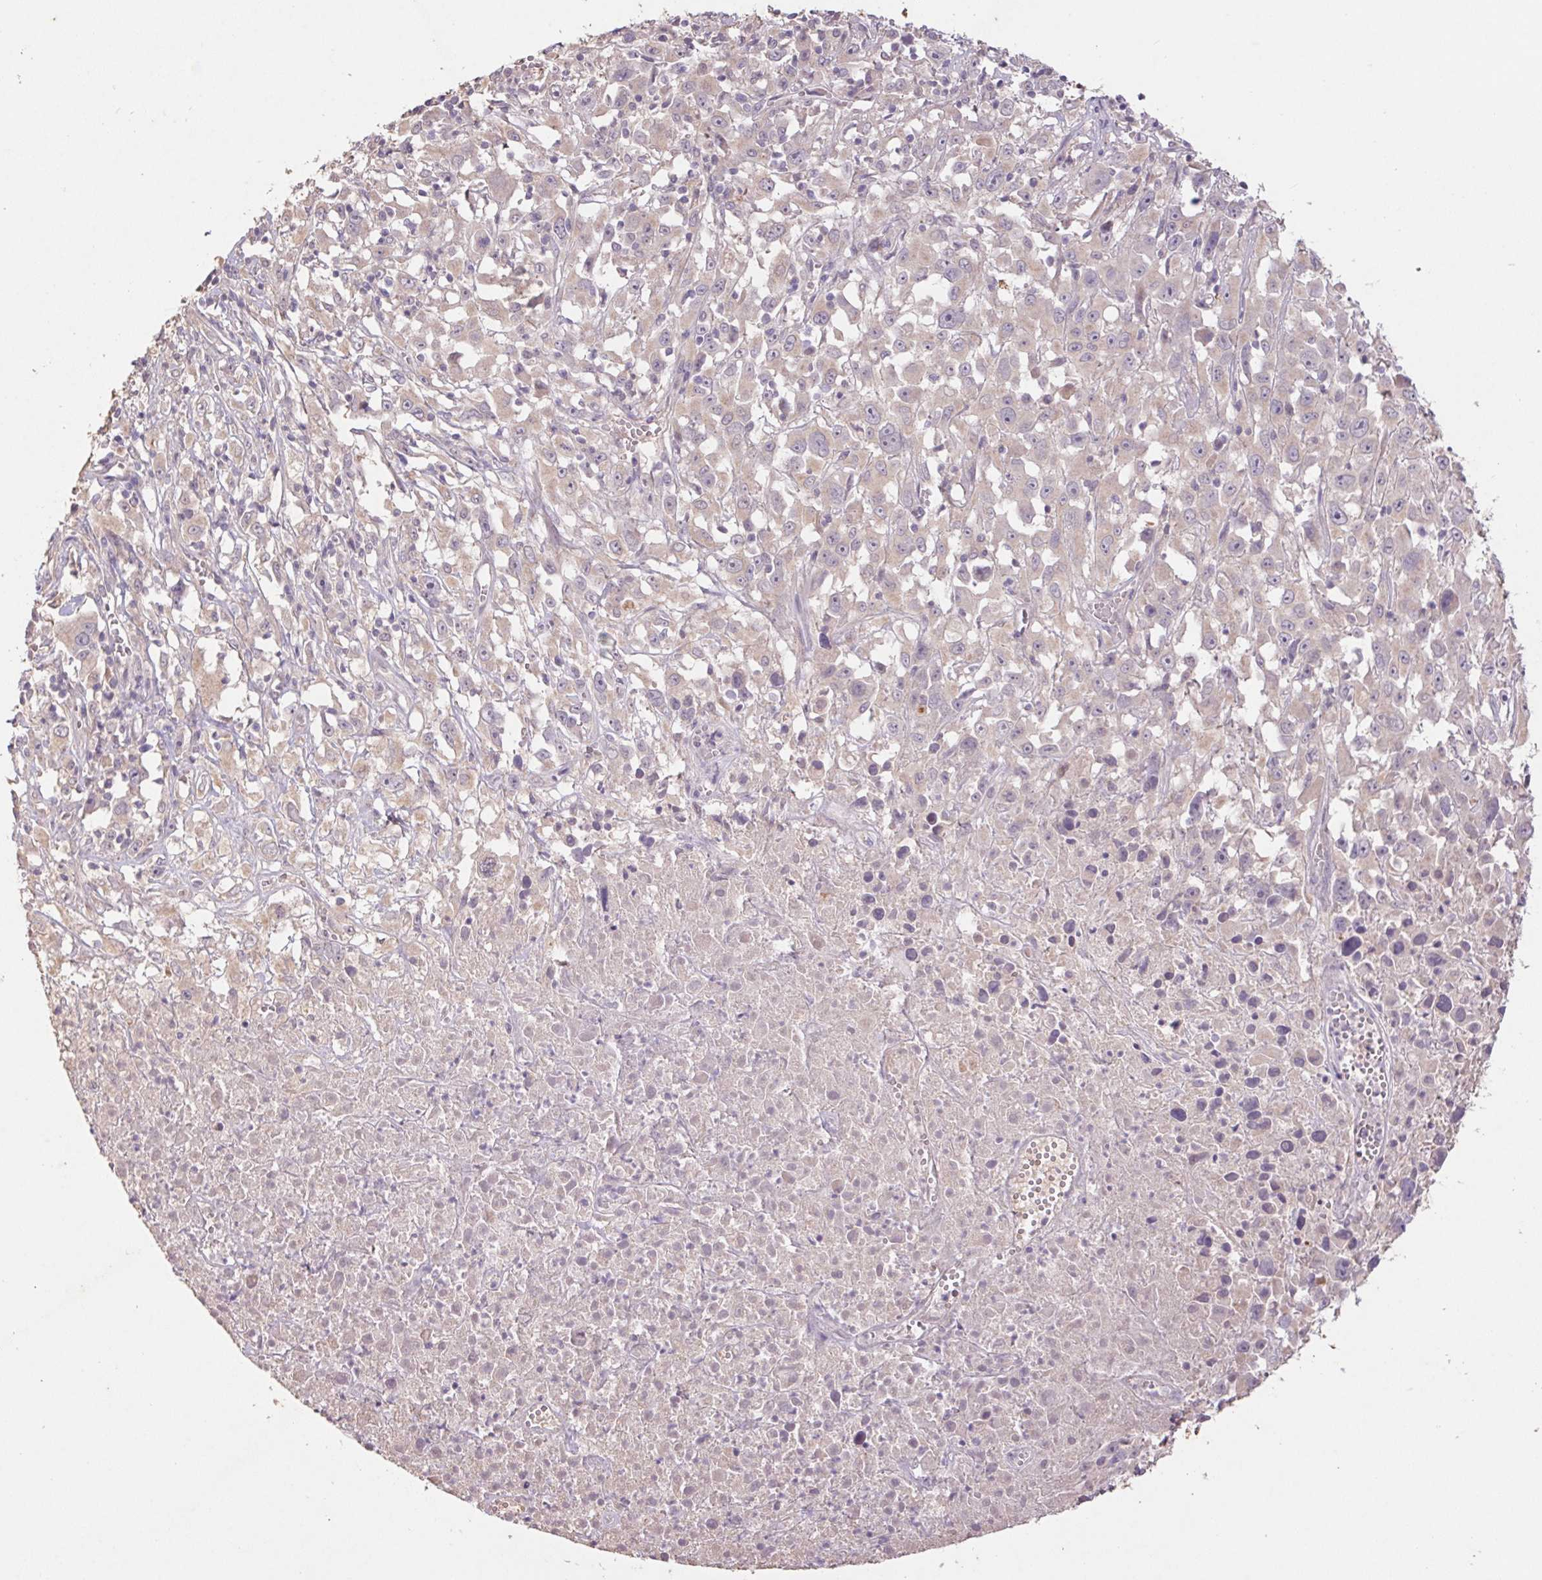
{"staining": {"intensity": "weak", "quantity": ">75%", "location": "cytoplasmic/membranous"}, "tissue": "melanoma", "cell_type": "Tumor cells", "image_type": "cancer", "snomed": [{"axis": "morphology", "description": "Malignant melanoma, Metastatic site"}, {"axis": "topography", "description": "Soft tissue"}], "caption": "Immunohistochemical staining of human melanoma demonstrates weak cytoplasmic/membranous protein expression in about >75% of tumor cells.", "gene": "GRM2", "patient": {"sex": "male", "age": 50}}